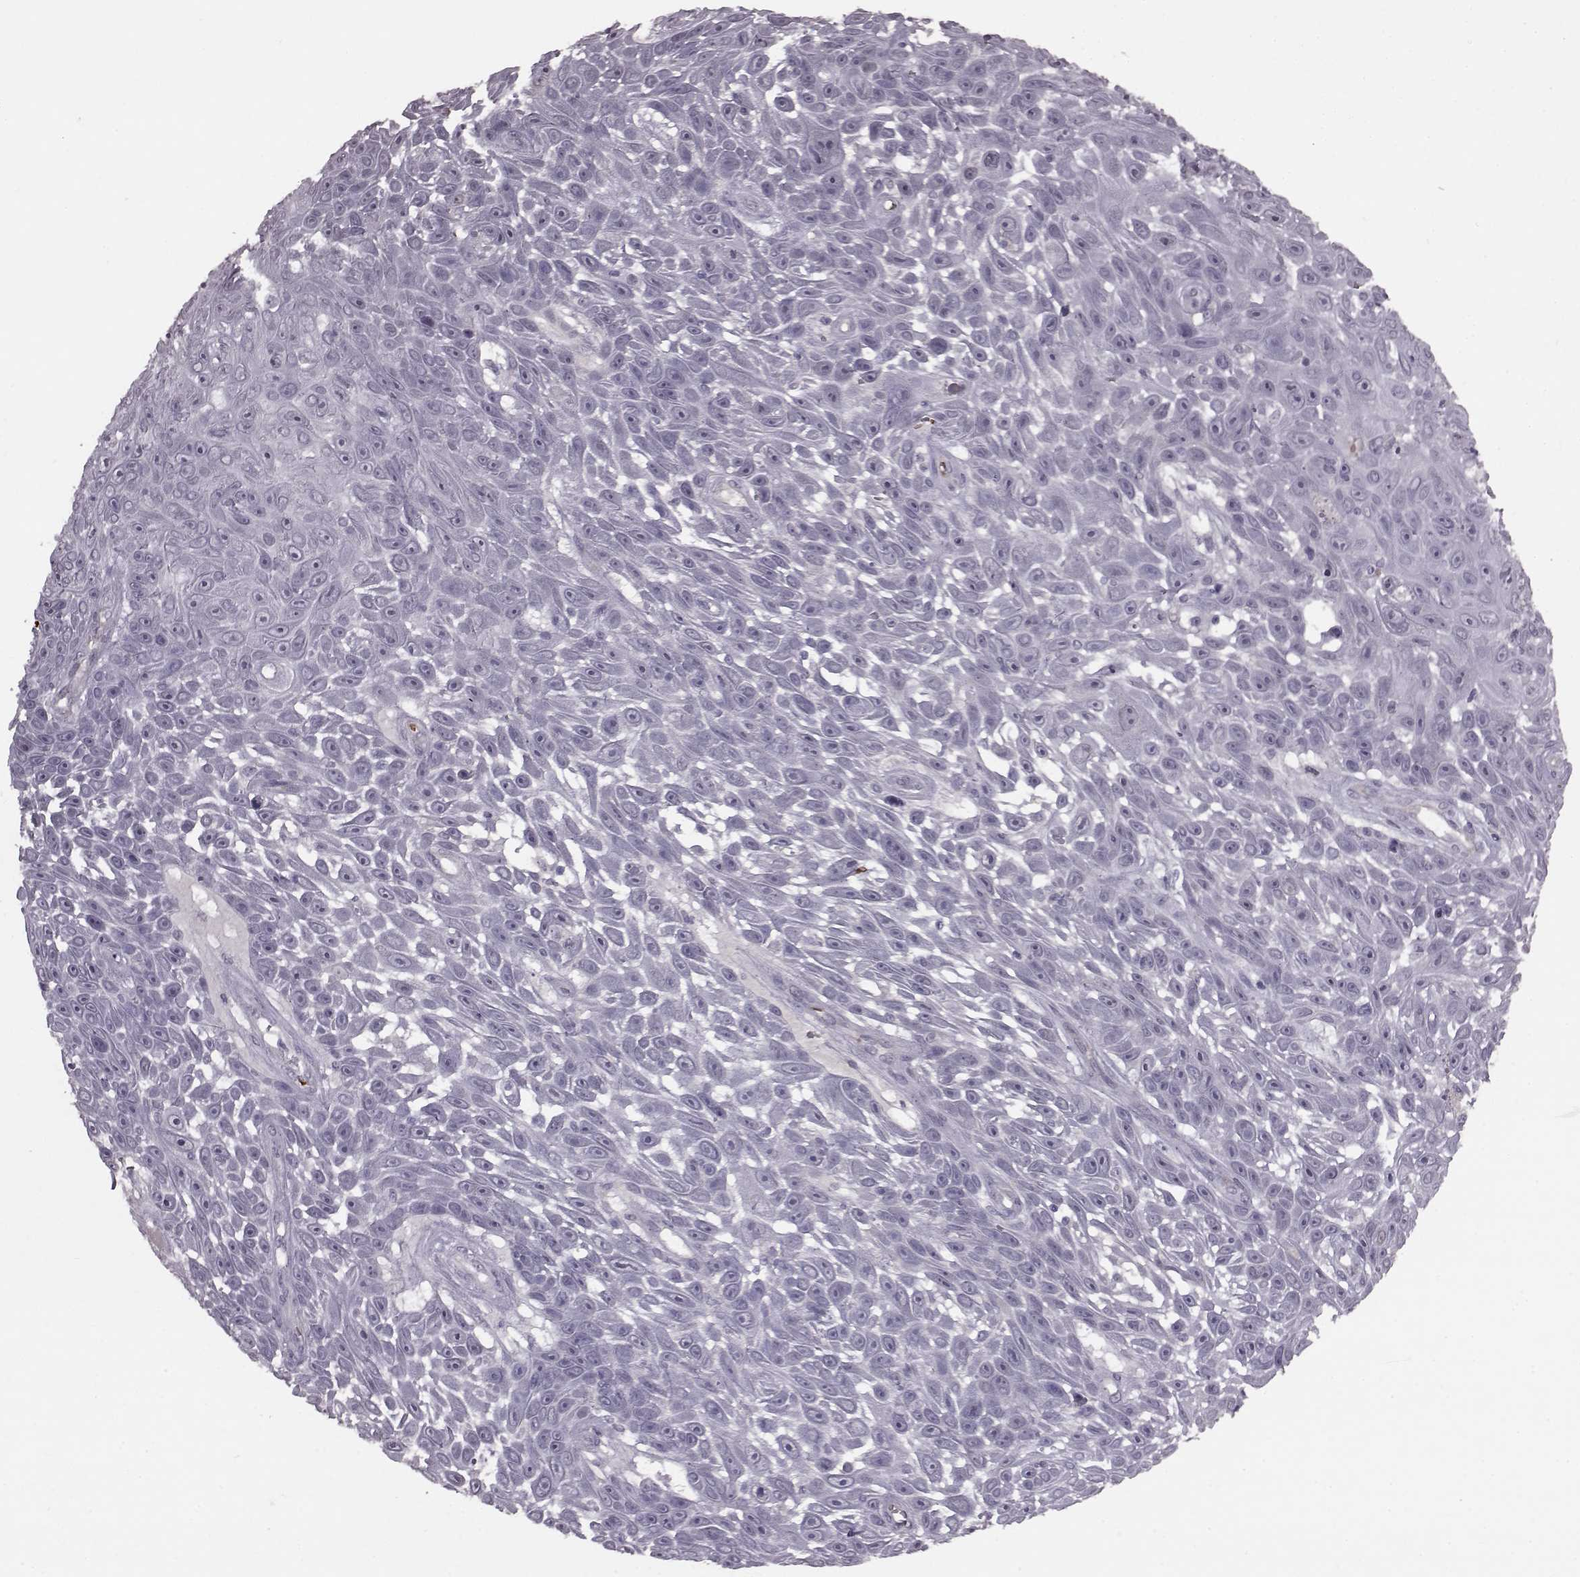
{"staining": {"intensity": "negative", "quantity": "none", "location": "none"}, "tissue": "skin cancer", "cell_type": "Tumor cells", "image_type": "cancer", "snomed": [{"axis": "morphology", "description": "Squamous cell carcinoma, NOS"}, {"axis": "topography", "description": "Skin"}], "caption": "Tumor cells are negative for protein expression in human skin squamous cell carcinoma.", "gene": "PROP1", "patient": {"sex": "male", "age": 82}}